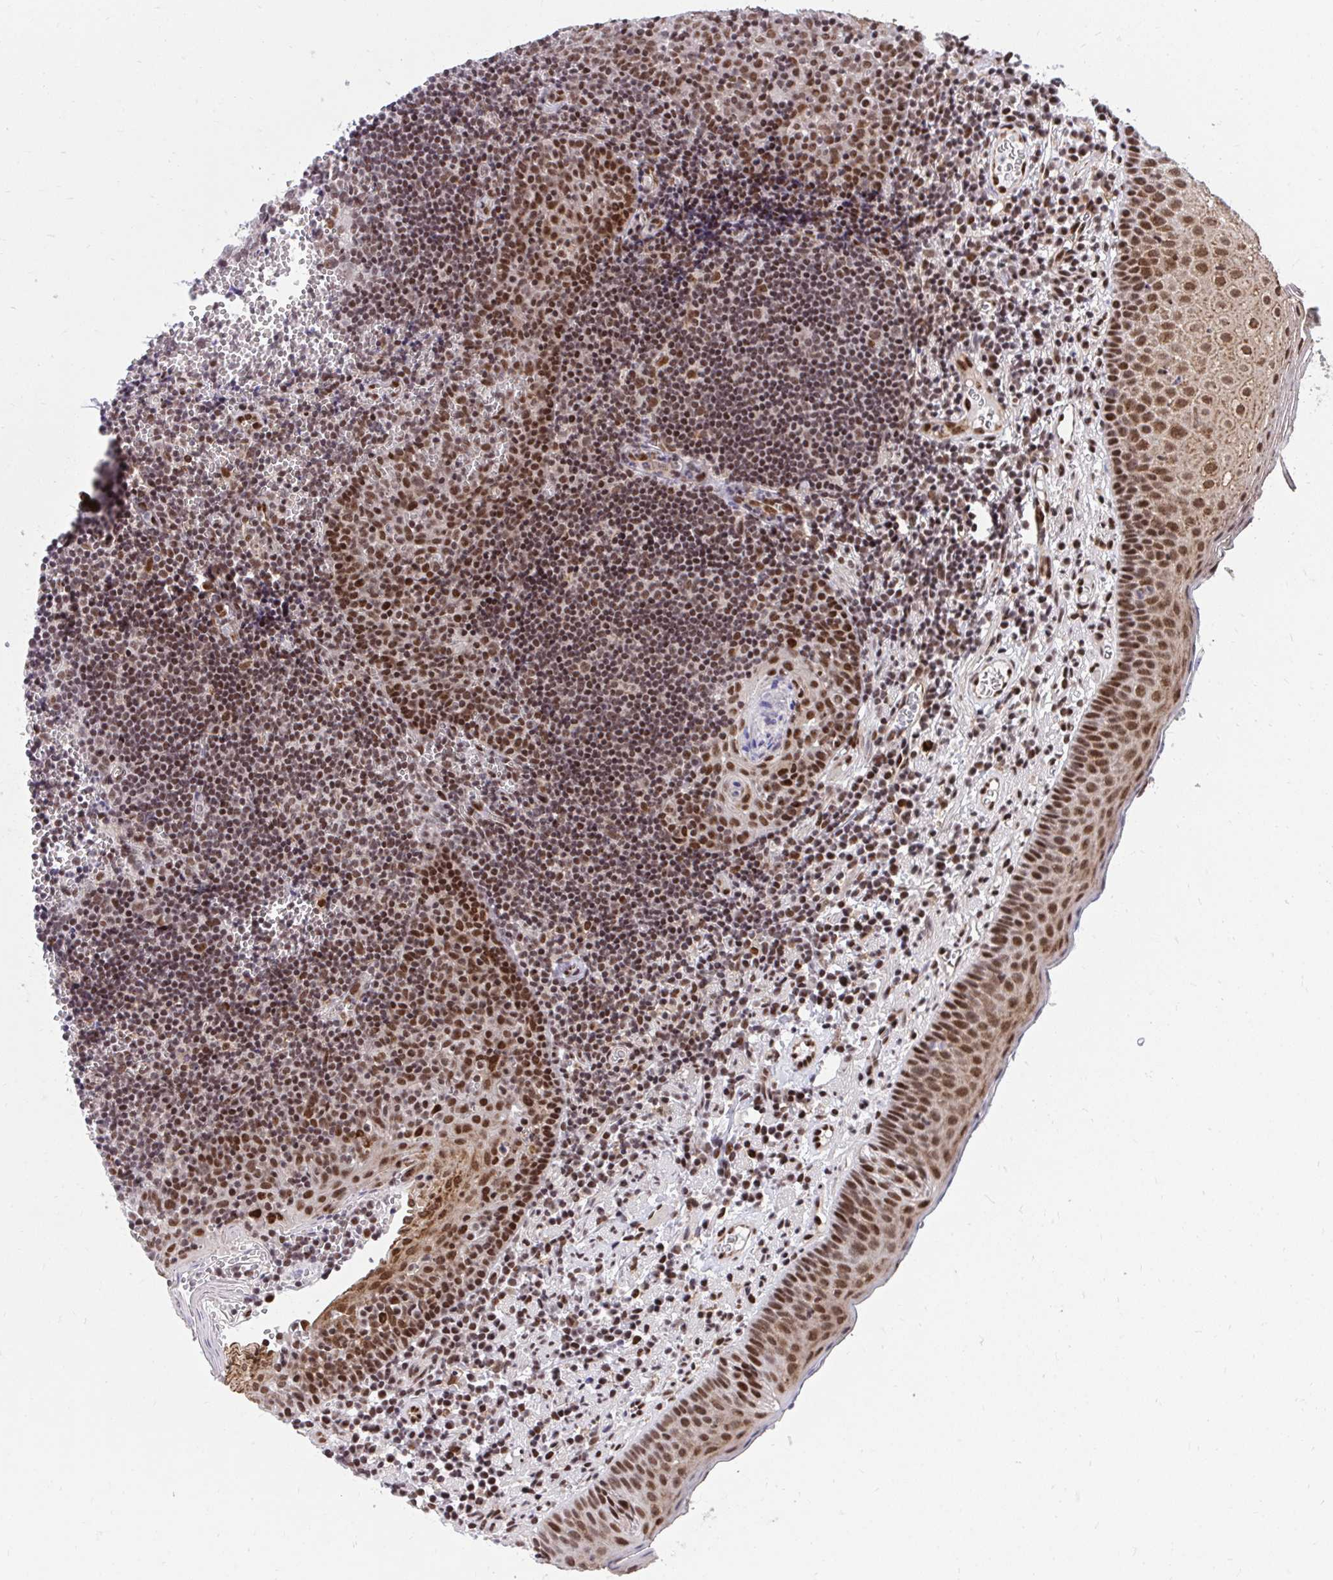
{"staining": {"intensity": "strong", "quantity": ">75%", "location": "cytoplasmic/membranous,nuclear"}, "tissue": "oral mucosa", "cell_type": "Squamous epithelial cells", "image_type": "normal", "snomed": [{"axis": "morphology", "description": "Normal tissue, NOS"}, {"axis": "morphology", "description": "Squamous cell carcinoma, NOS"}, {"axis": "topography", "description": "Oral tissue"}, {"axis": "topography", "description": "Head-Neck"}], "caption": "Immunohistochemistry (IHC) histopathology image of normal human oral mucosa stained for a protein (brown), which shows high levels of strong cytoplasmic/membranous,nuclear expression in about >75% of squamous epithelial cells.", "gene": "HOXA4", "patient": {"sex": "male", "age": 58}}